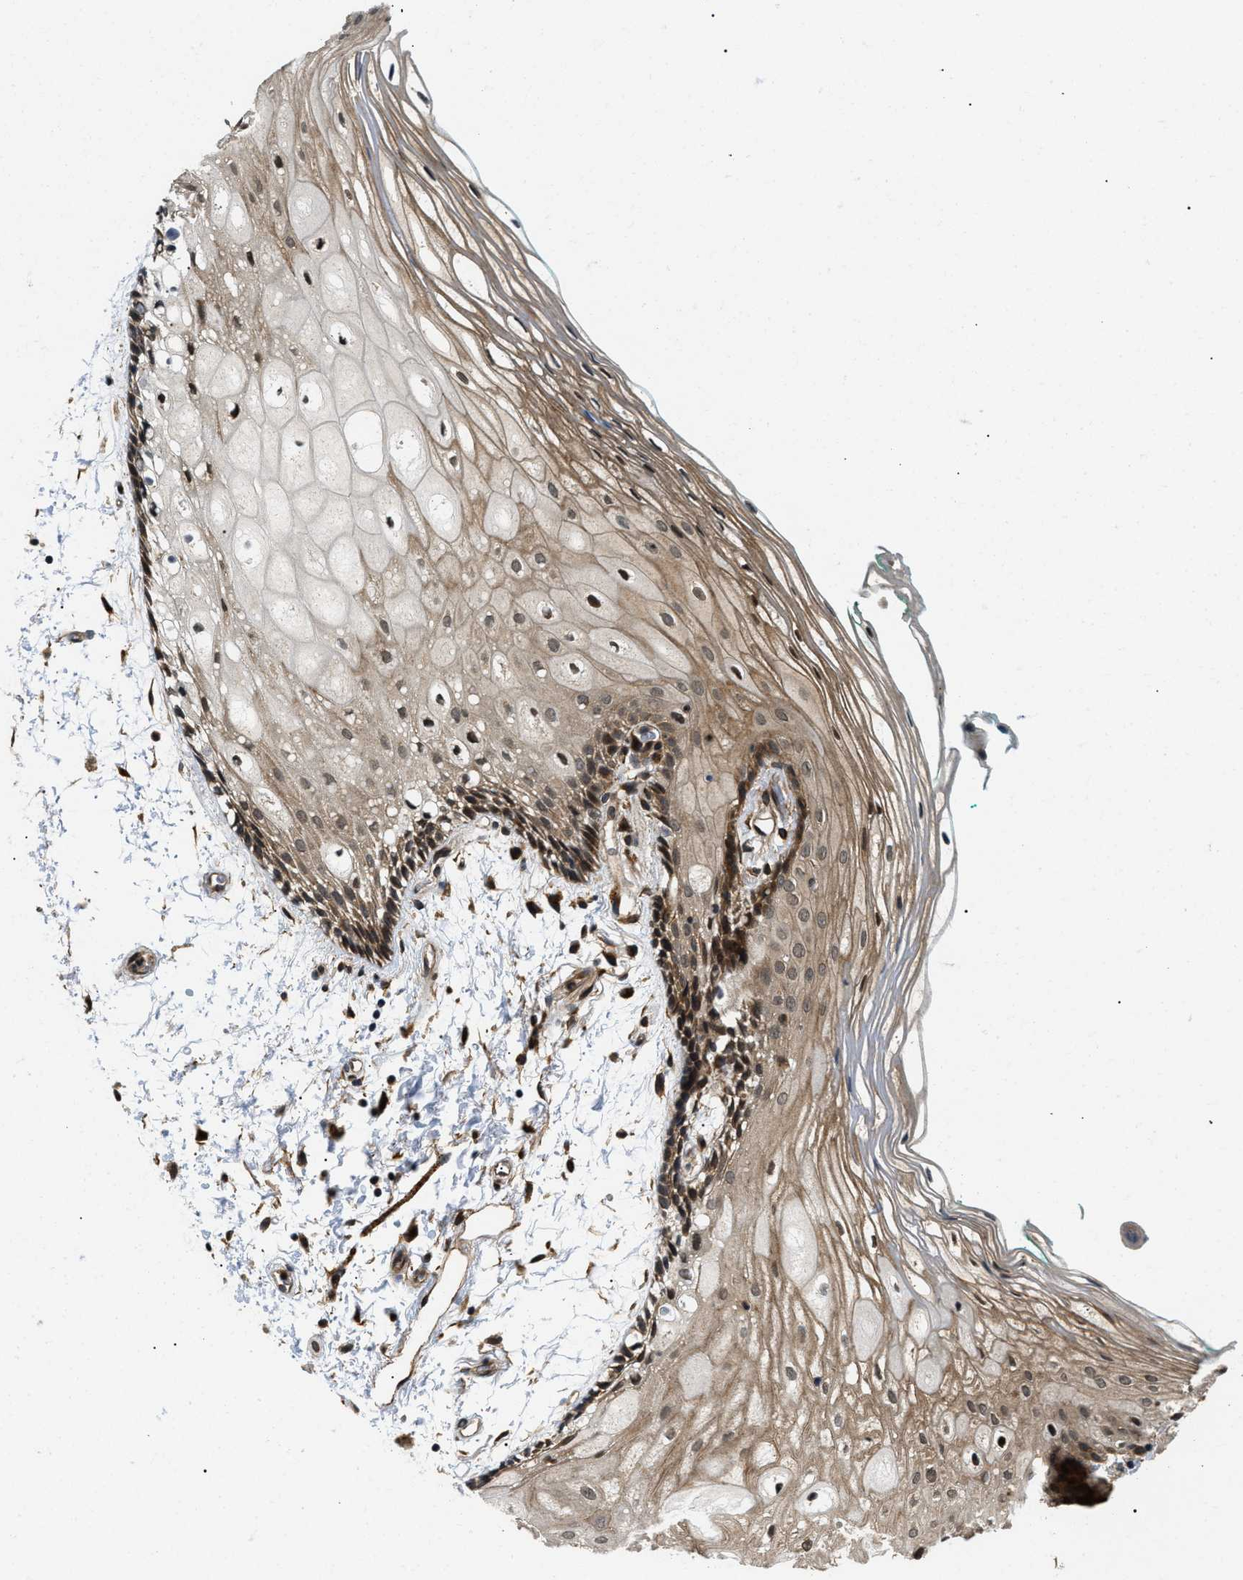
{"staining": {"intensity": "moderate", "quantity": ">75%", "location": "cytoplasmic/membranous,nuclear"}, "tissue": "oral mucosa", "cell_type": "Squamous epithelial cells", "image_type": "normal", "snomed": [{"axis": "morphology", "description": "Normal tissue, NOS"}, {"axis": "topography", "description": "Skeletal muscle"}, {"axis": "topography", "description": "Oral tissue"}, {"axis": "topography", "description": "Peripheral nerve tissue"}], "caption": "This image exhibits IHC staining of unremarkable oral mucosa, with medium moderate cytoplasmic/membranous,nuclear expression in about >75% of squamous epithelial cells.", "gene": "ATP6AP1", "patient": {"sex": "female", "age": 84}}